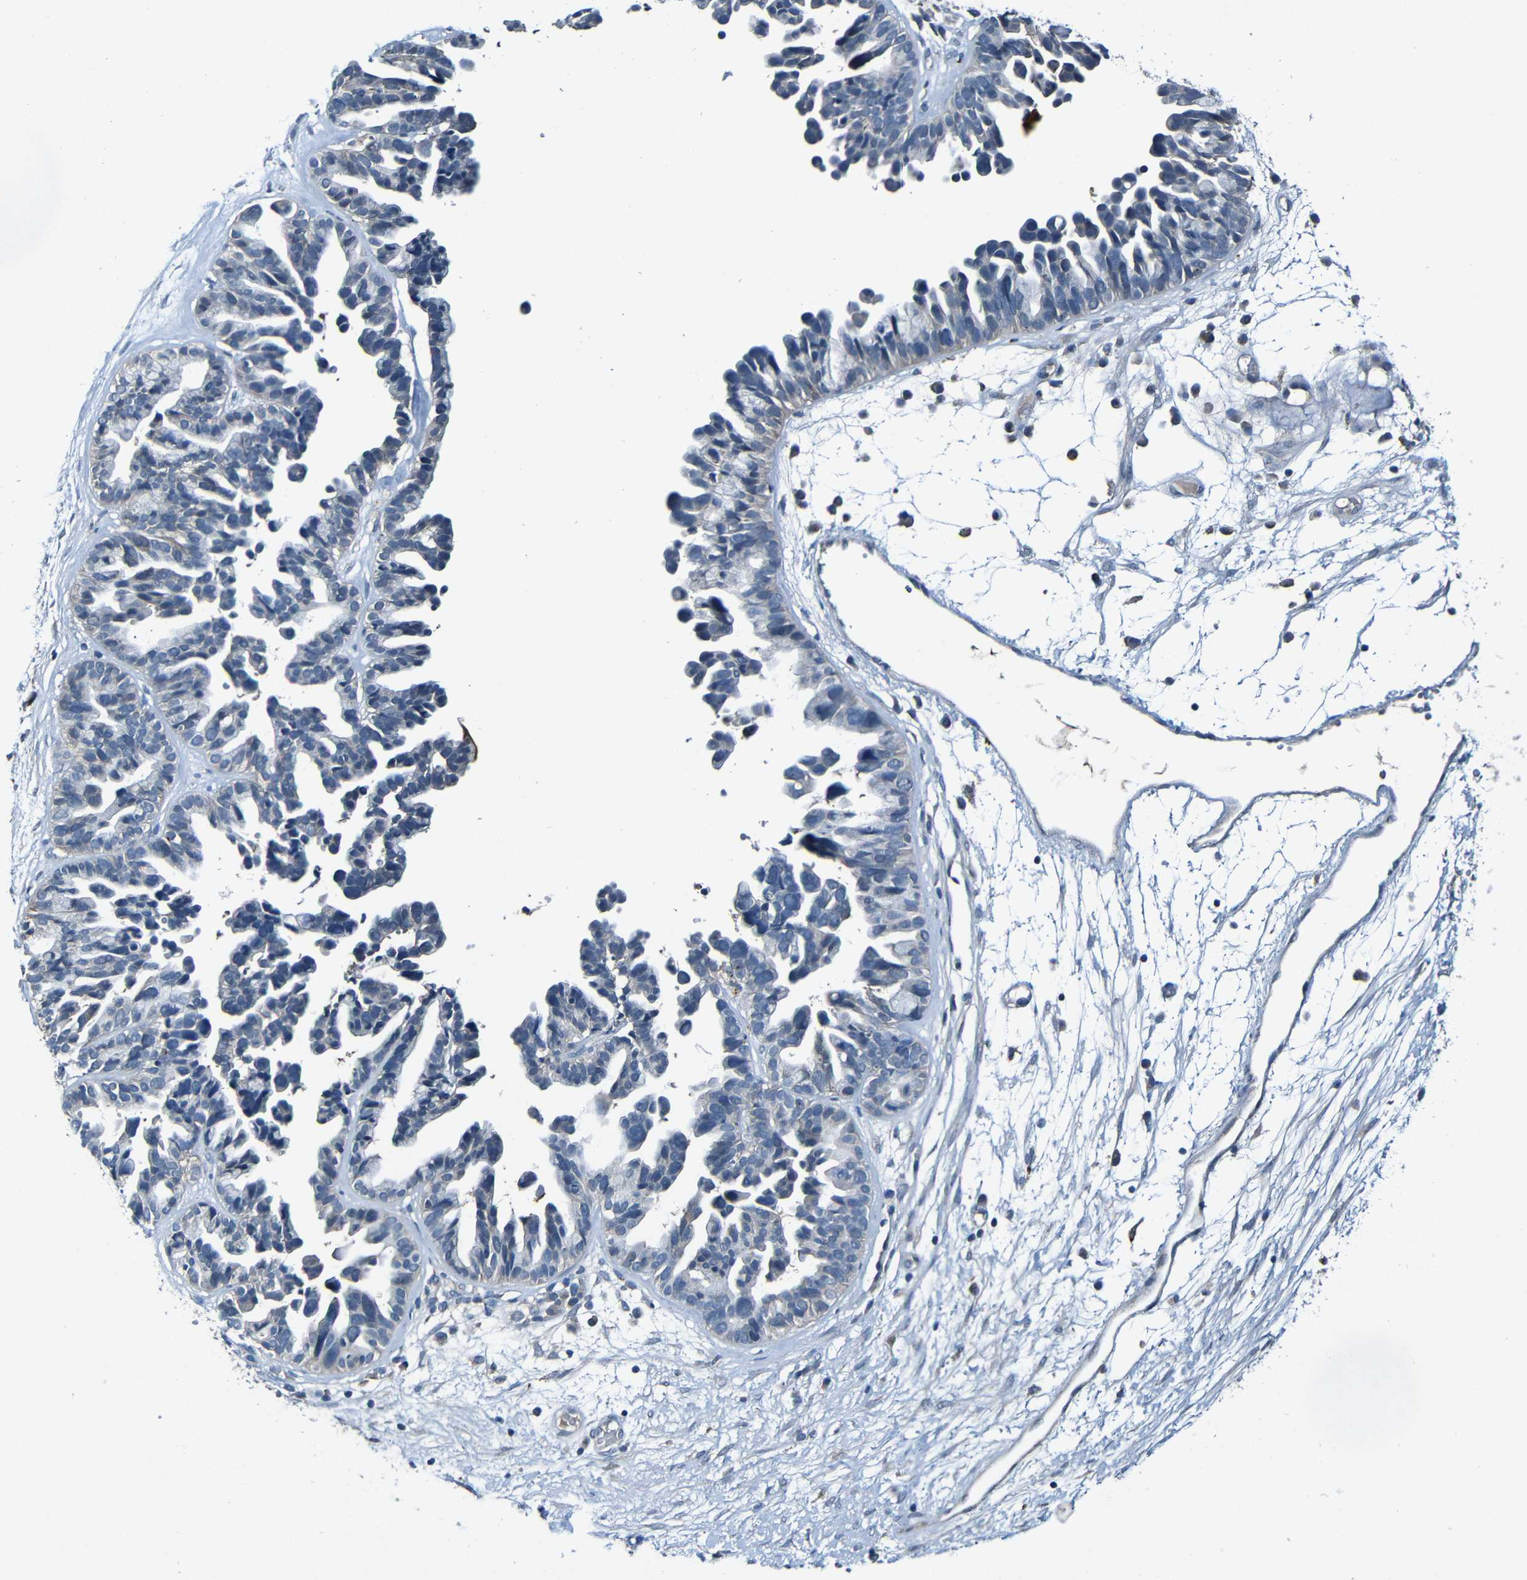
{"staining": {"intensity": "negative", "quantity": "none", "location": "none"}, "tissue": "ovarian cancer", "cell_type": "Tumor cells", "image_type": "cancer", "snomed": [{"axis": "morphology", "description": "Cystadenocarcinoma, serous, NOS"}, {"axis": "topography", "description": "Ovary"}], "caption": "Photomicrograph shows no significant protein positivity in tumor cells of ovarian cancer.", "gene": "LRRC70", "patient": {"sex": "female", "age": 56}}